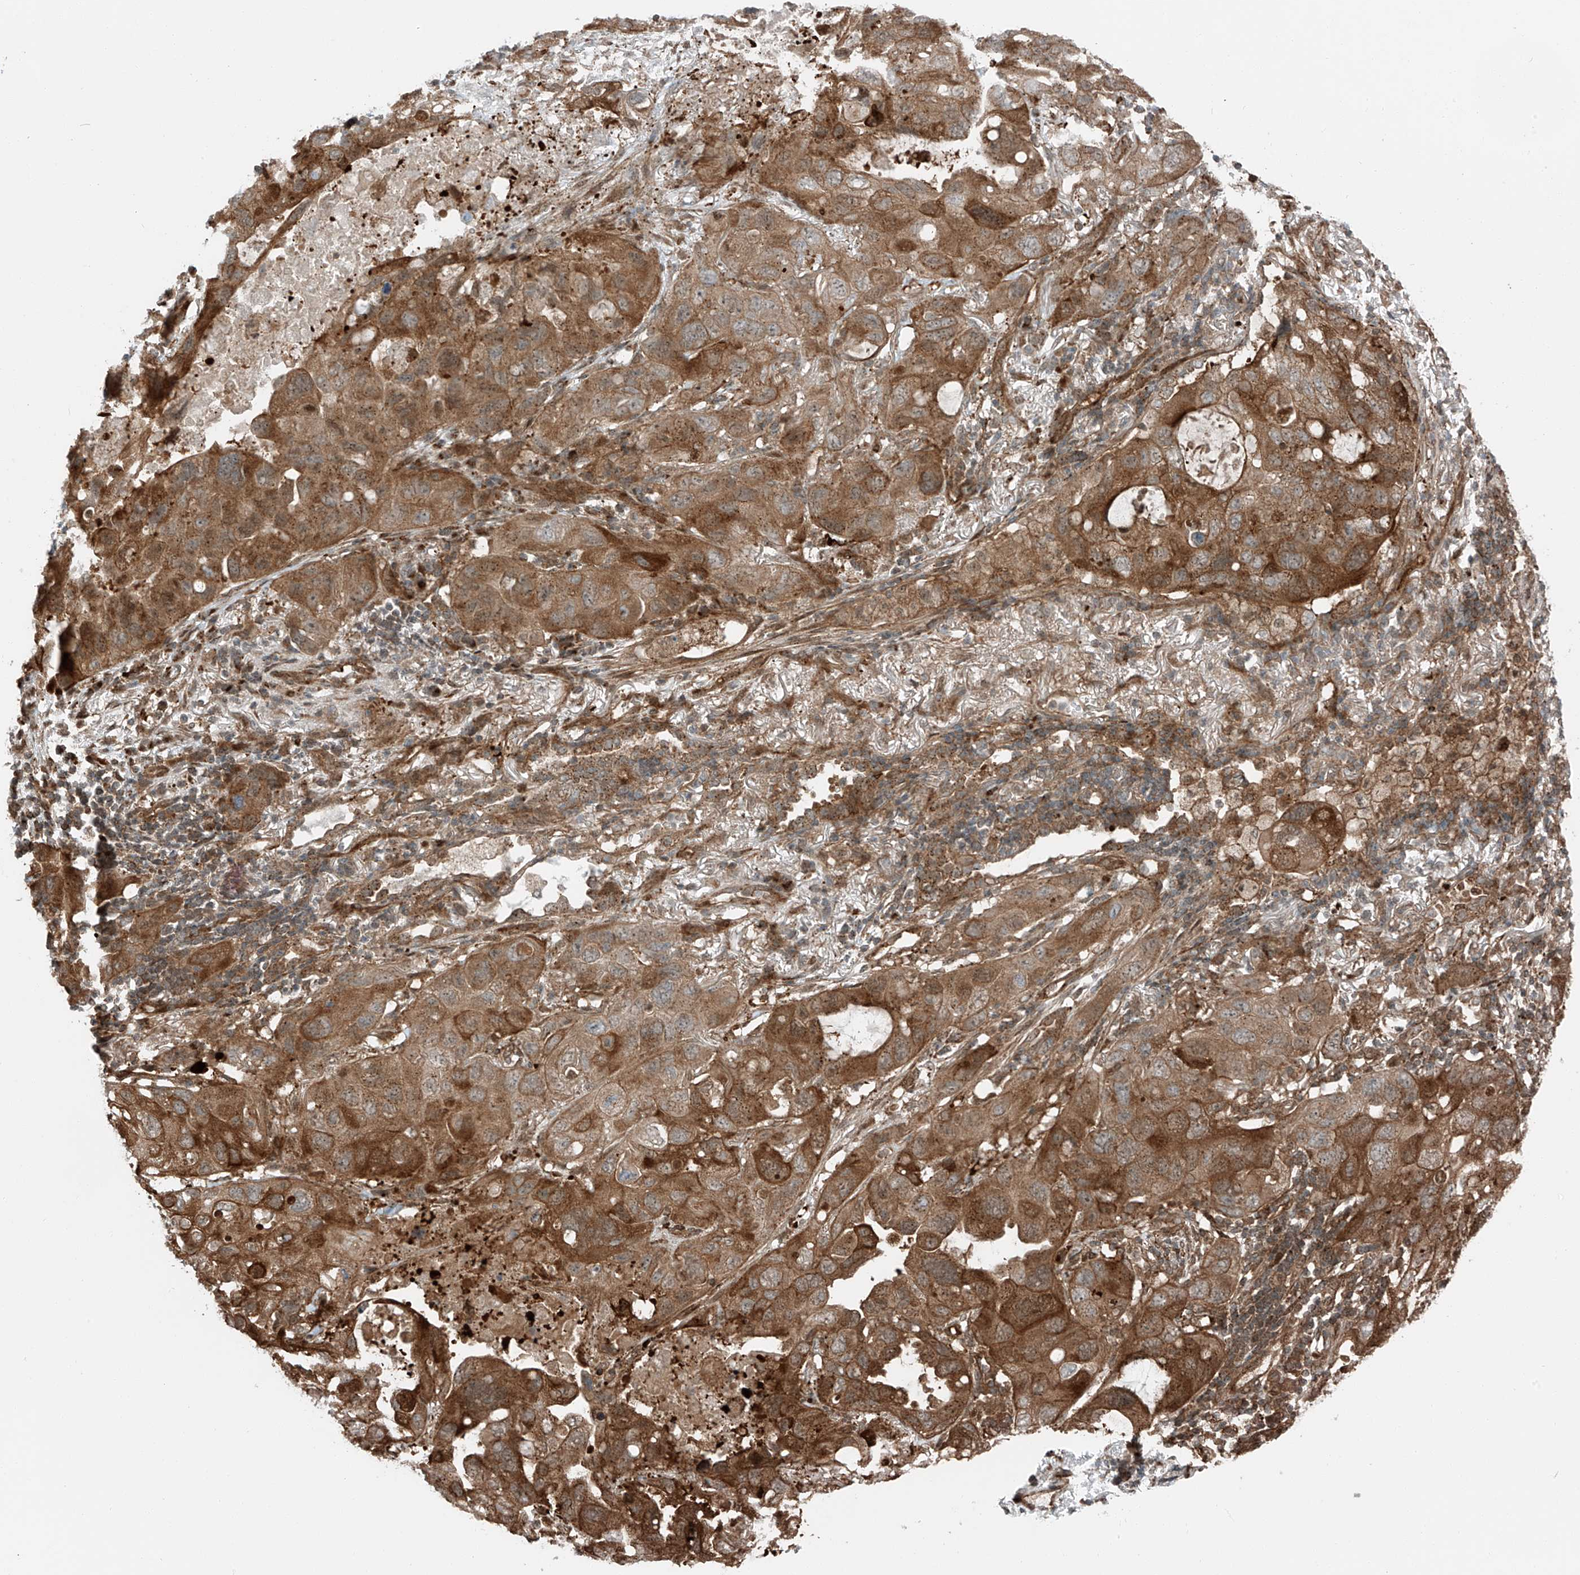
{"staining": {"intensity": "strong", "quantity": ">75%", "location": "cytoplasmic/membranous"}, "tissue": "lung cancer", "cell_type": "Tumor cells", "image_type": "cancer", "snomed": [{"axis": "morphology", "description": "Squamous cell carcinoma, NOS"}, {"axis": "topography", "description": "Lung"}], "caption": "The micrograph shows a brown stain indicating the presence of a protein in the cytoplasmic/membranous of tumor cells in lung cancer (squamous cell carcinoma).", "gene": "USP48", "patient": {"sex": "female", "age": 73}}